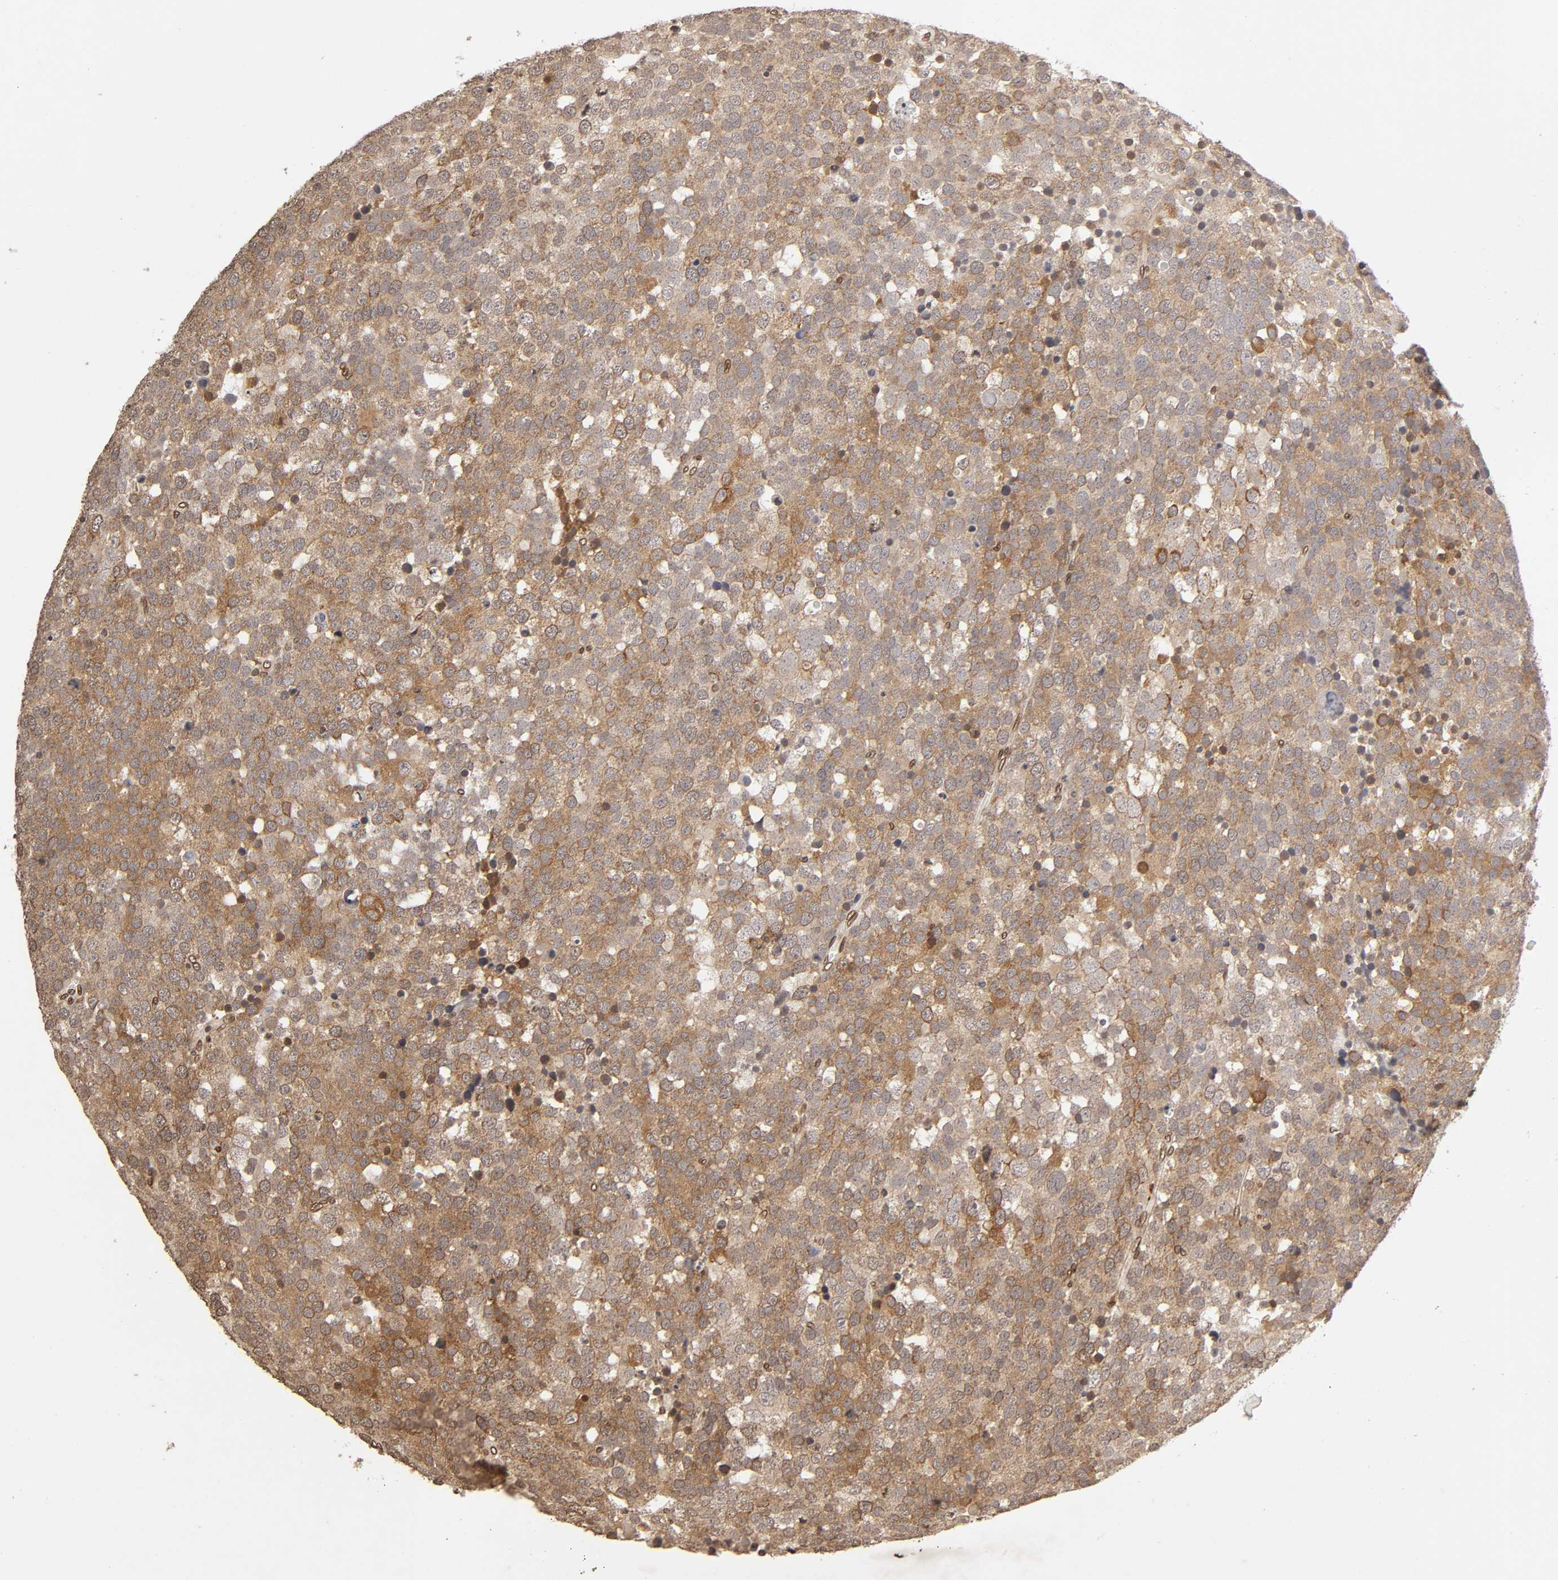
{"staining": {"intensity": "moderate", "quantity": ">75%", "location": "cytoplasmic/membranous"}, "tissue": "testis cancer", "cell_type": "Tumor cells", "image_type": "cancer", "snomed": [{"axis": "morphology", "description": "Seminoma, NOS"}, {"axis": "topography", "description": "Testis"}], "caption": "Immunohistochemical staining of testis cancer displays medium levels of moderate cytoplasmic/membranous expression in approximately >75% of tumor cells. Using DAB (3,3'-diaminobenzidine) (brown) and hematoxylin (blue) stains, captured at high magnification using brightfield microscopy.", "gene": "MLLT6", "patient": {"sex": "male", "age": 71}}